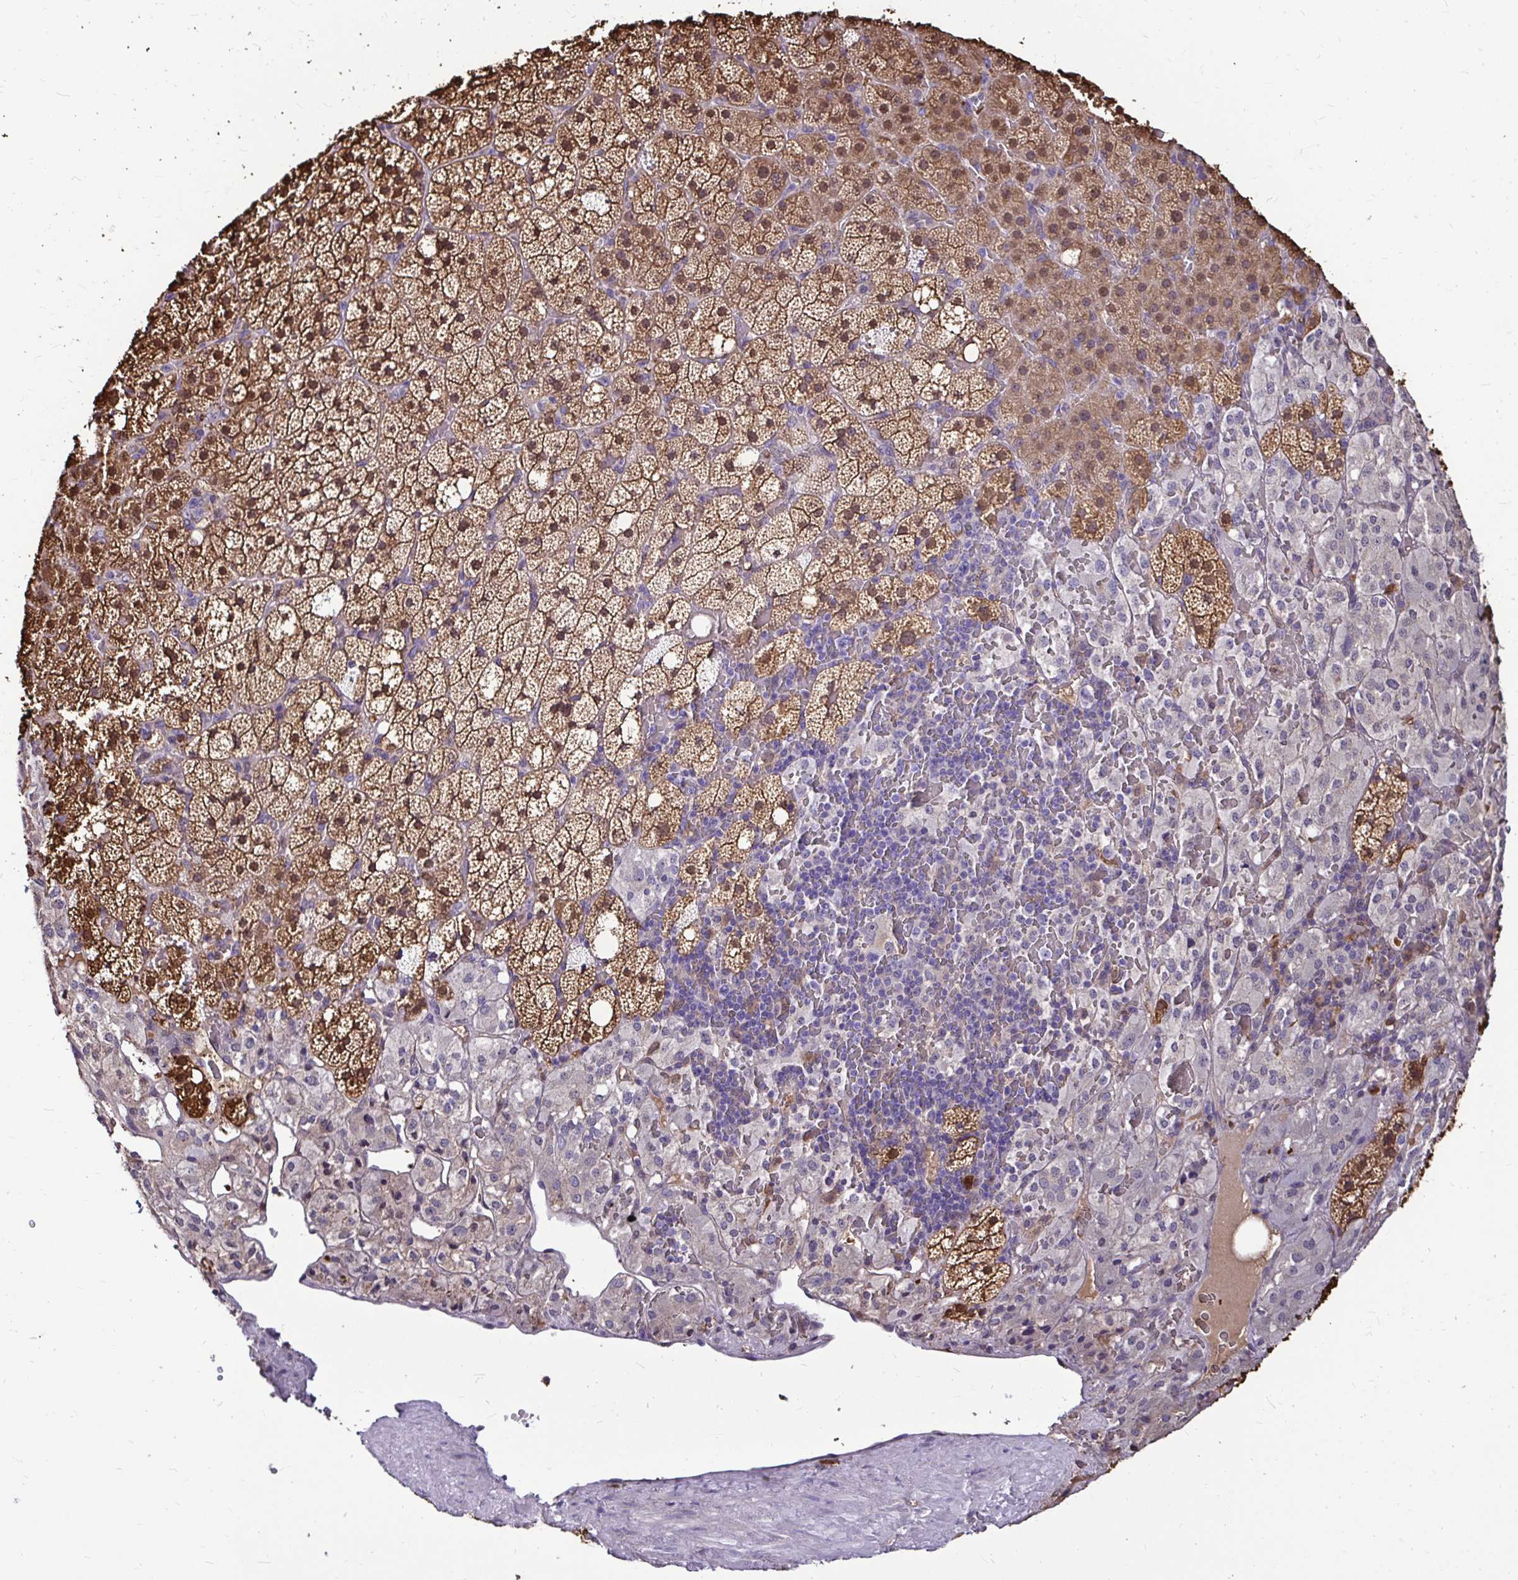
{"staining": {"intensity": "moderate", "quantity": ">75%", "location": "cytoplasmic/membranous,nuclear"}, "tissue": "adrenal gland", "cell_type": "Glandular cells", "image_type": "normal", "snomed": [{"axis": "morphology", "description": "Normal tissue, NOS"}, {"axis": "topography", "description": "Adrenal gland"}], "caption": "About >75% of glandular cells in benign adrenal gland demonstrate moderate cytoplasmic/membranous,nuclear protein positivity as visualized by brown immunohistochemical staining.", "gene": "IDH1", "patient": {"sex": "male", "age": 53}}